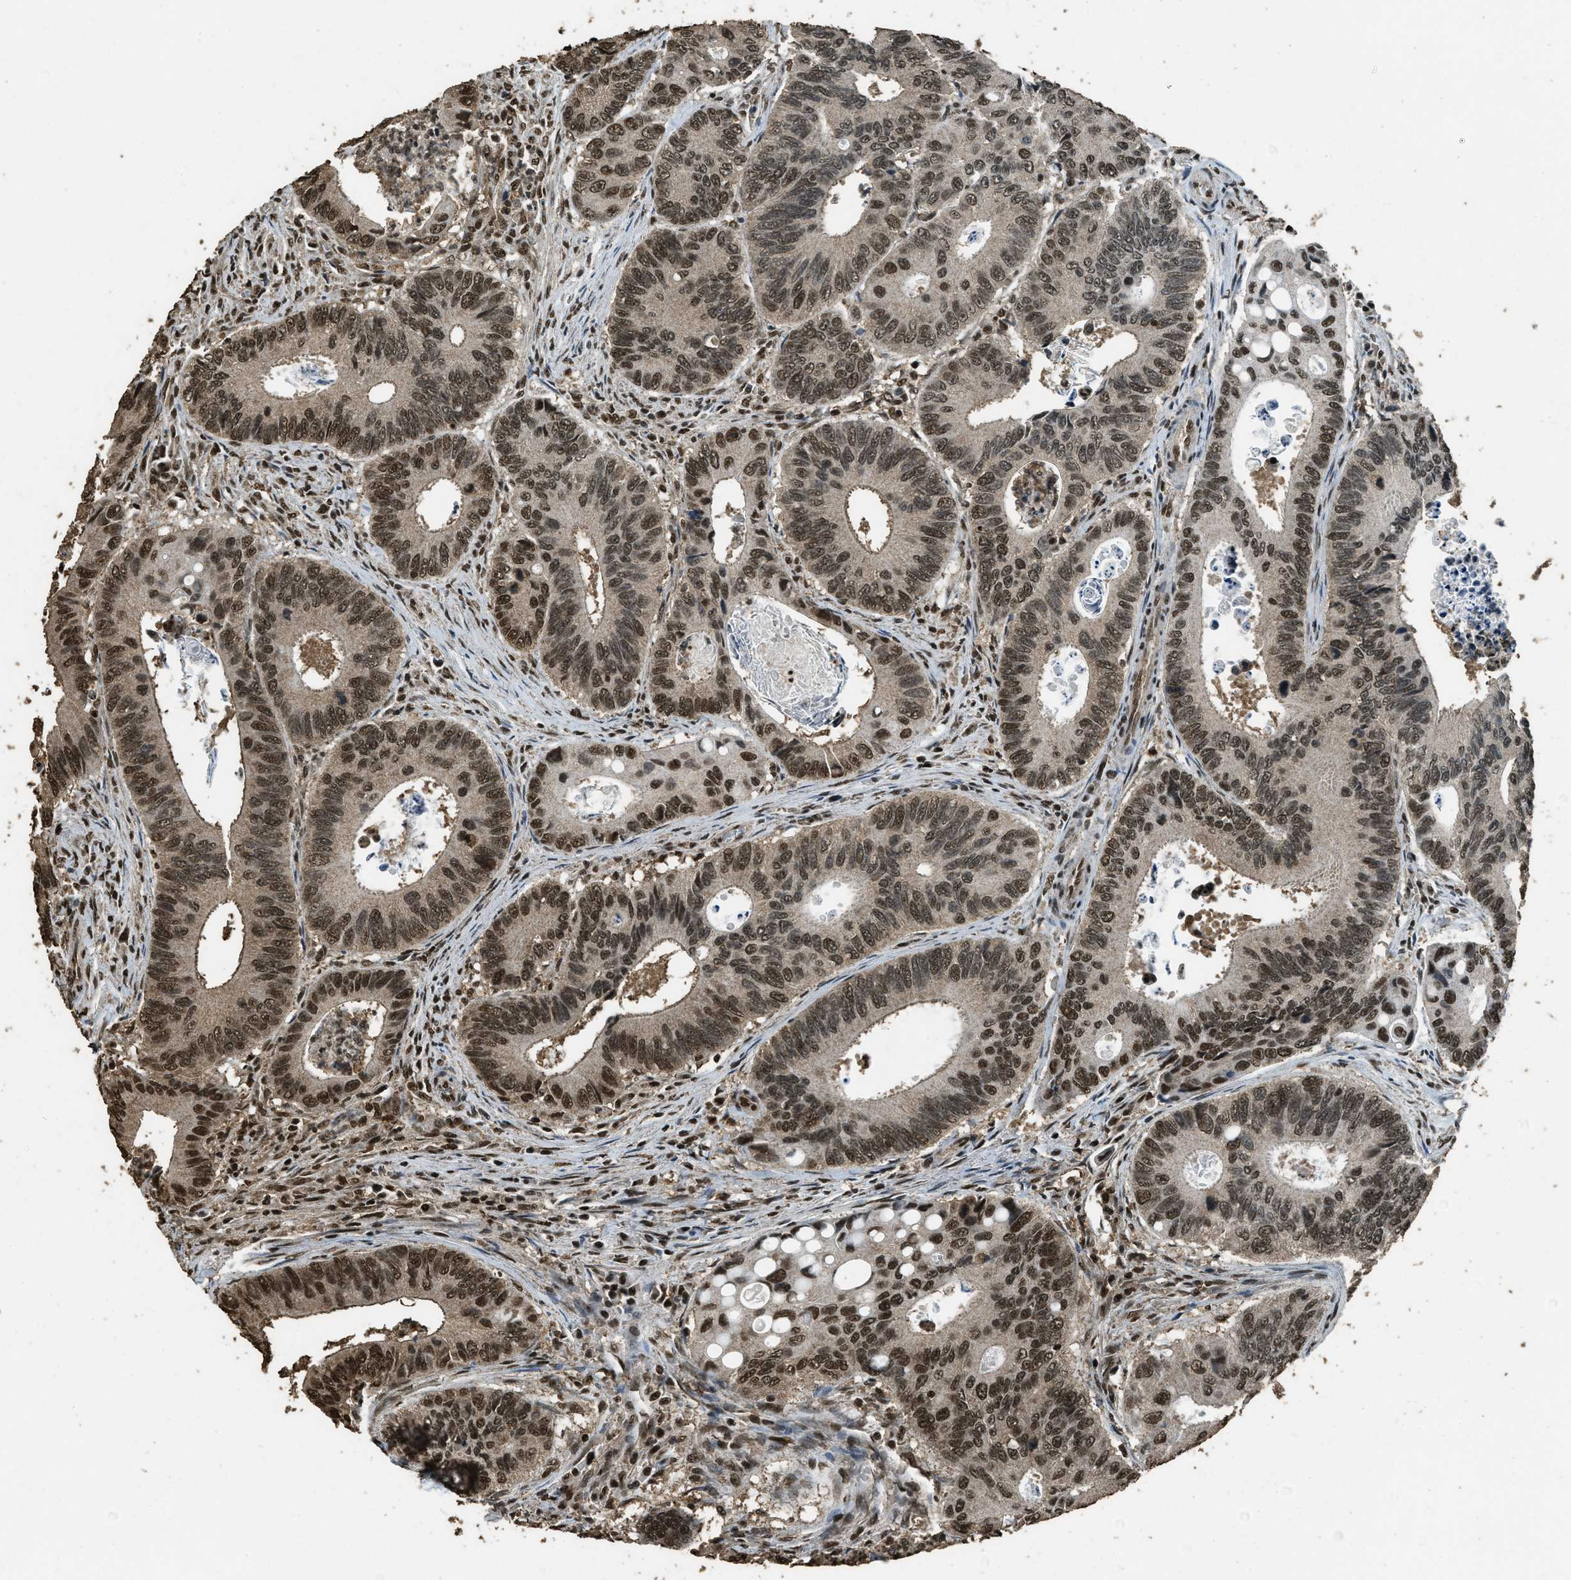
{"staining": {"intensity": "strong", "quantity": ">75%", "location": "nuclear"}, "tissue": "colorectal cancer", "cell_type": "Tumor cells", "image_type": "cancer", "snomed": [{"axis": "morphology", "description": "Inflammation, NOS"}, {"axis": "morphology", "description": "Adenocarcinoma, NOS"}, {"axis": "topography", "description": "Colon"}], "caption": "Protein expression analysis of human adenocarcinoma (colorectal) reveals strong nuclear staining in about >75% of tumor cells.", "gene": "MYB", "patient": {"sex": "male", "age": 72}}